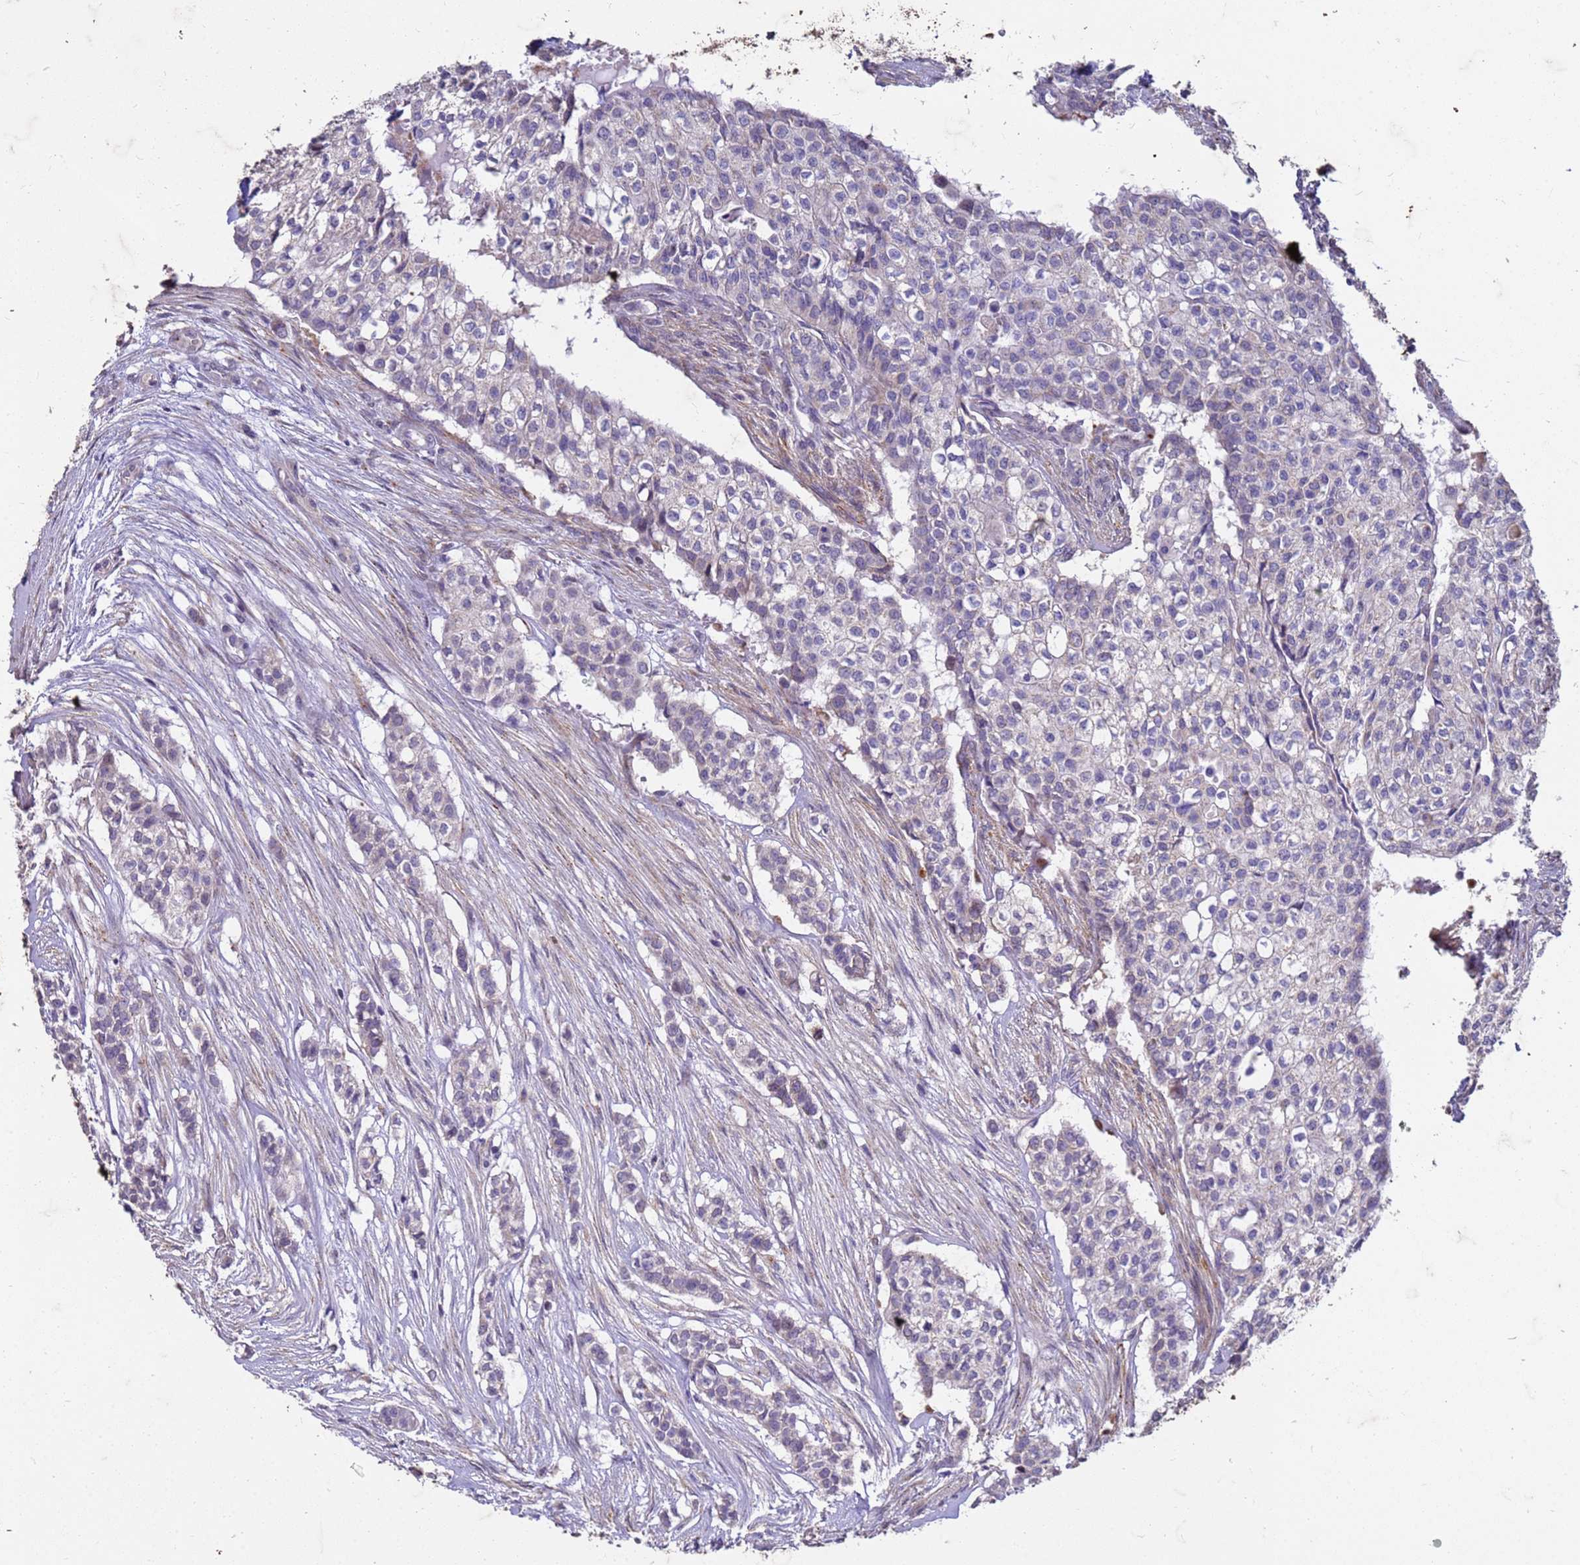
{"staining": {"intensity": "negative", "quantity": "none", "location": "none"}, "tissue": "head and neck cancer", "cell_type": "Tumor cells", "image_type": "cancer", "snomed": [{"axis": "morphology", "description": "Adenocarcinoma, NOS"}, {"axis": "topography", "description": "Head-Neck"}], "caption": "The histopathology image shows no significant staining in tumor cells of head and neck cancer. (Stains: DAB (3,3'-diaminobenzidine) immunohistochemistry with hematoxylin counter stain, Microscopy: brightfield microscopy at high magnification).", "gene": "SLC25A15", "patient": {"sex": "male", "age": 81}}